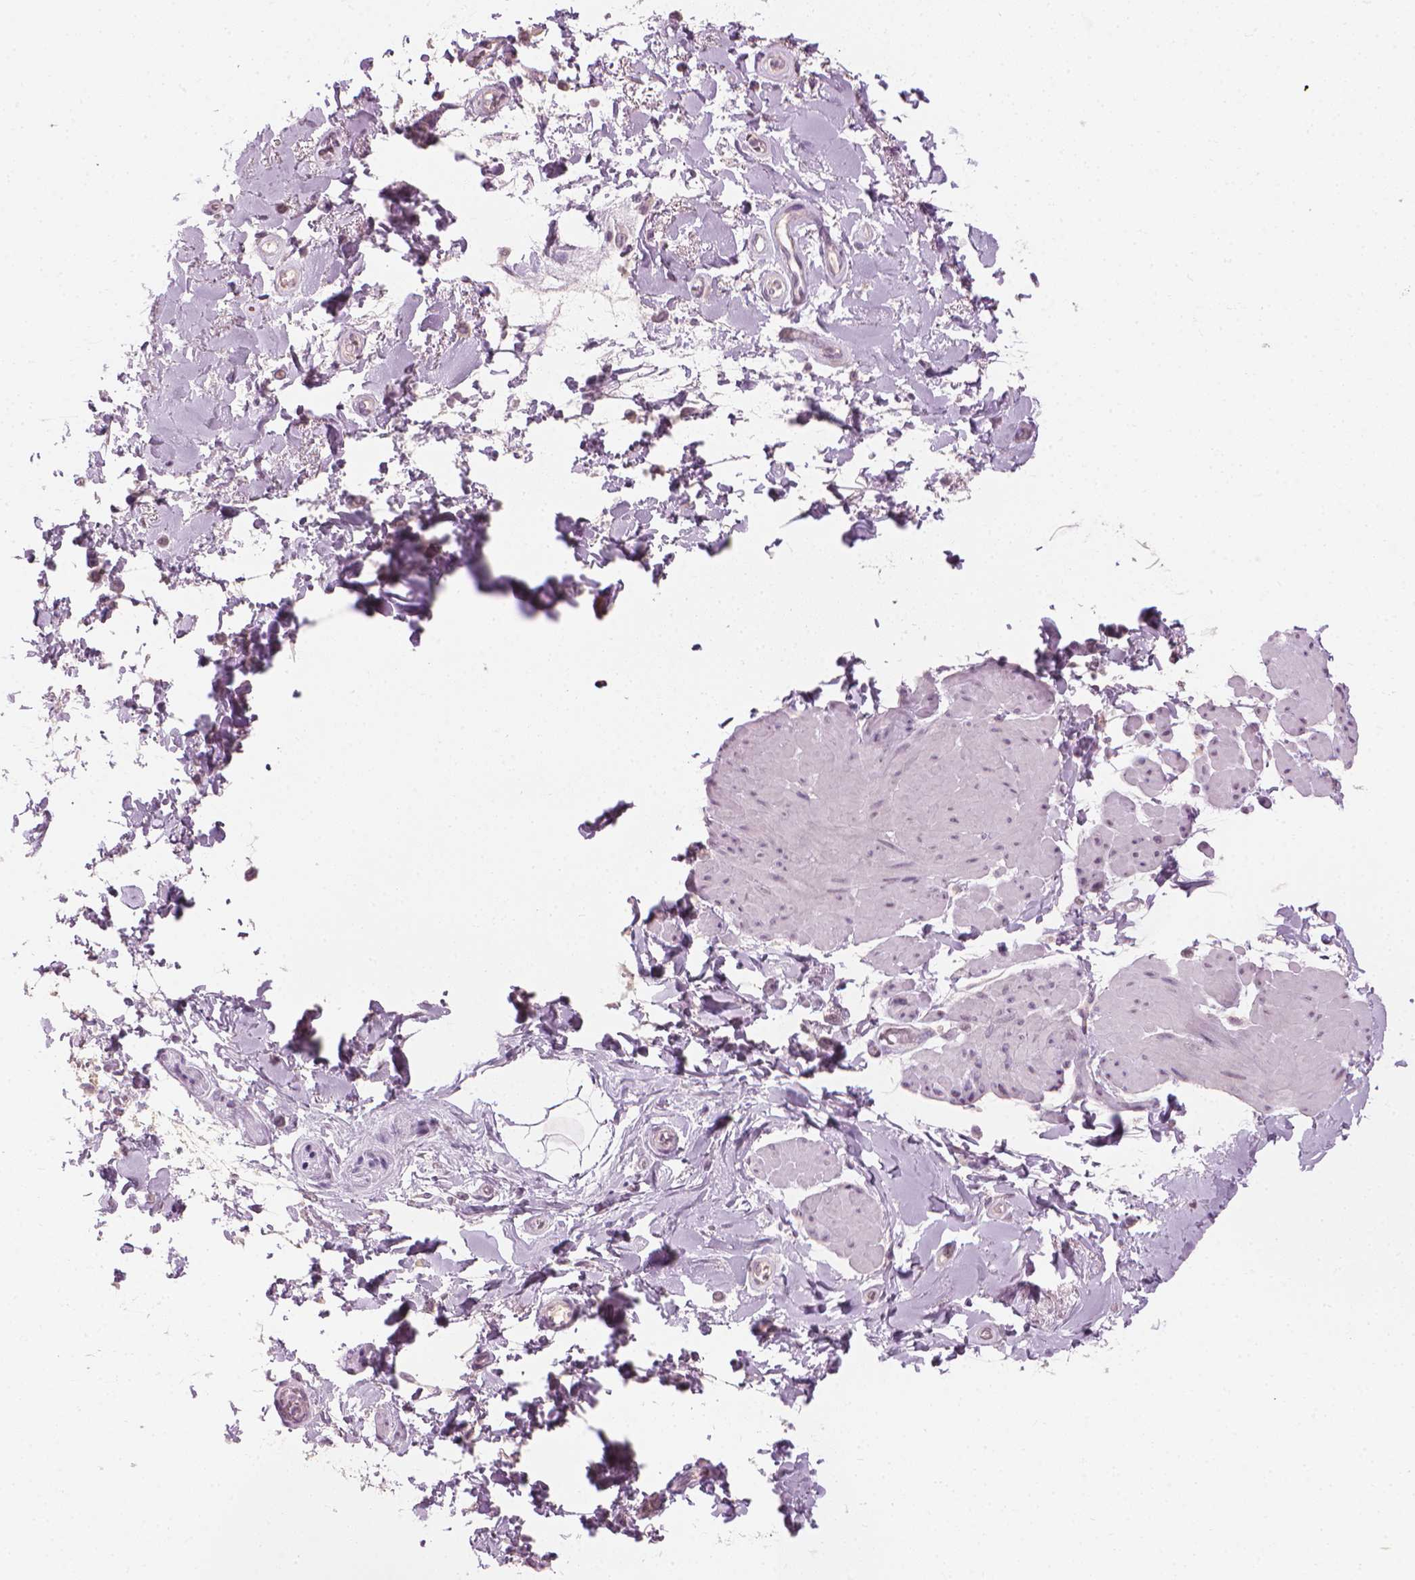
{"staining": {"intensity": "weak", "quantity": "<25%", "location": "cytoplasmic/membranous"}, "tissue": "adipose tissue", "cell_type": "Adipocytes", "image_type": "normal", "snomed": [{"axis": "morphology", "description": "Normal tissue, NOS"}, {"axis": "topography", "description": "Urinary bladder"}, {"axis": "topography", "description": "Peripheral nerve tissue"}], "caption": "This is an IHC micrograph of normal human adipose tissue. There is no positivity in adipocytes.", "gene": "CFAP126", "patient": {"sex": "female", "age": 60}}